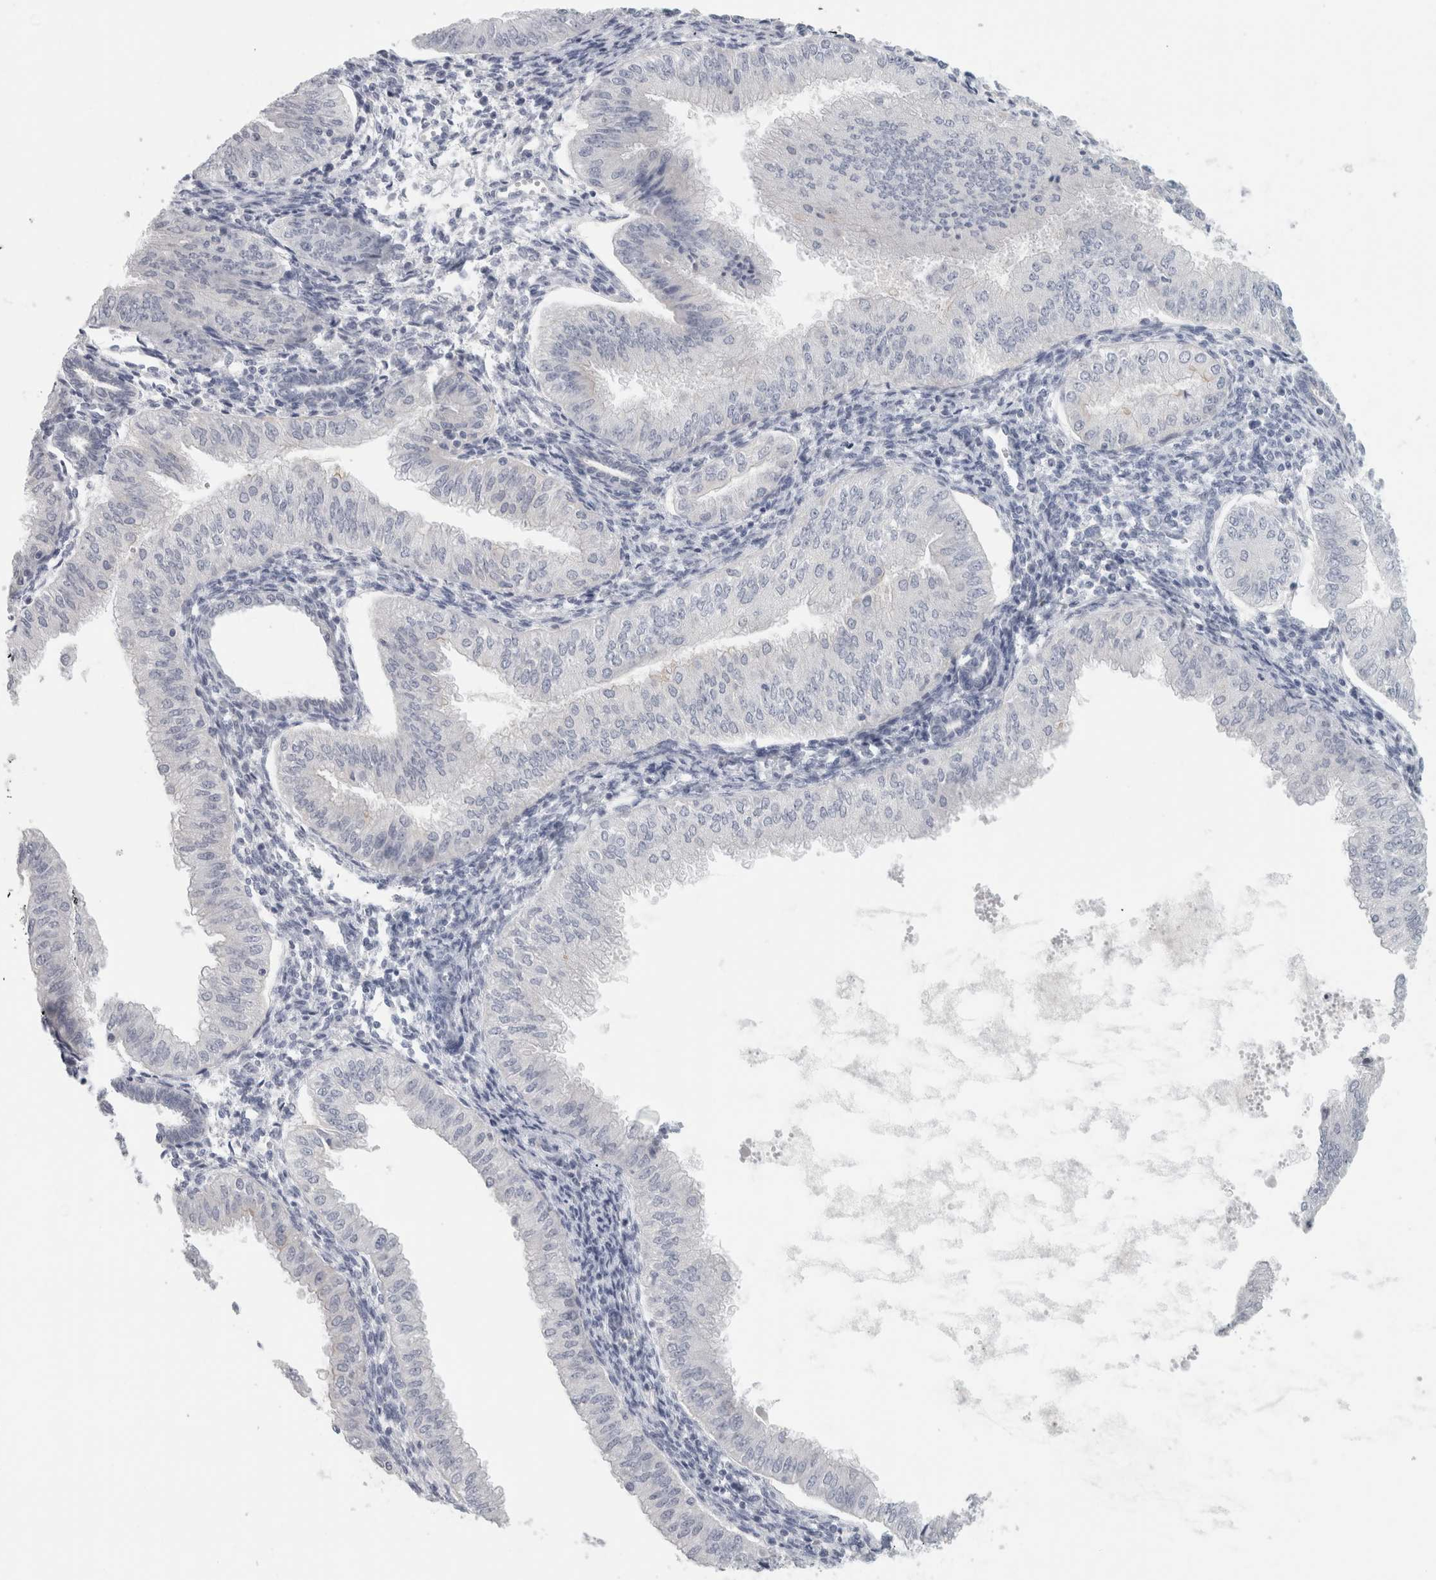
{"staining": {"intensity": "negative", "quantity": "none", "location": "none"}, "tissue": "endometrial cancer", "cell_type": "Tumor cells", "image_type": "cancer", "snomed": [{"axis": "morphology", "description": "Normal tissue, NOS"}, {"axis": "morphology", "description": "Adenocarcinoma, NOS"}, {"axis": "topography", "description": "Endometrium"}], "caption": "This is an IHC histopathology image of human endometrial cancer (adenocarcinoma). There is no expression in tumor cells.", "gene": "SLC28A3", "patient": {"sex": "female", "age": 53}}